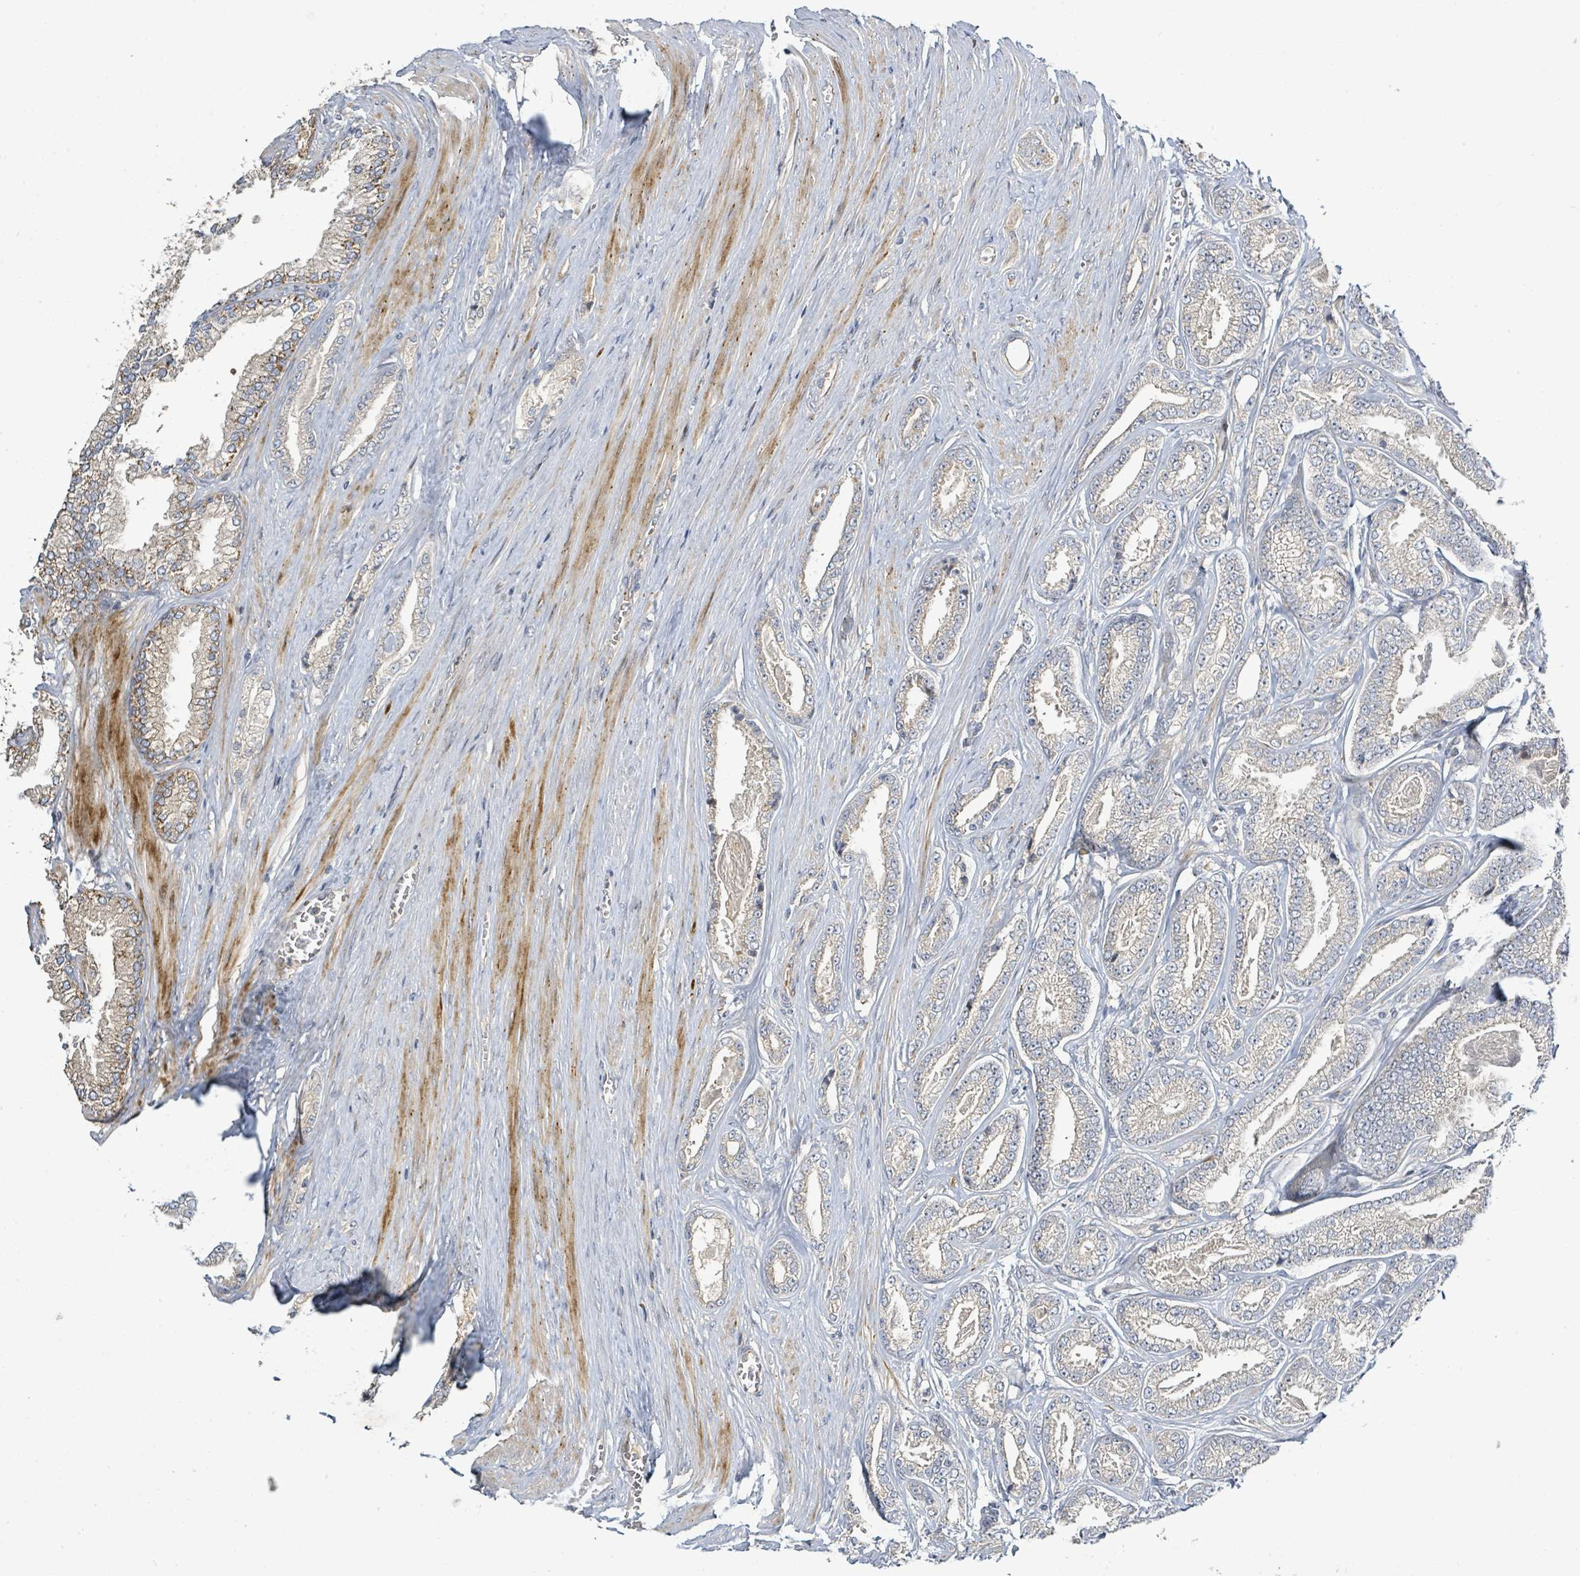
{"staining": {"intensity": "negative", "quantity": "none", "location": "none"}, "tissue": "prostate cancer", "cell_type": "Tumor cells", "image_type": "cancer", "snomed": [{"axis": "morphology", "description": "Adenocarcinoma, NOS"}, {"axis": "topography", "description": "Prostate and seminal vesicle, NOS"}], "caption": "Prostate cancer was stained to show a protein in brown. There is no significant positivity in tumor cells.", "gene": "CFAP210", "patient": {"sex": "male", "age": 76}}